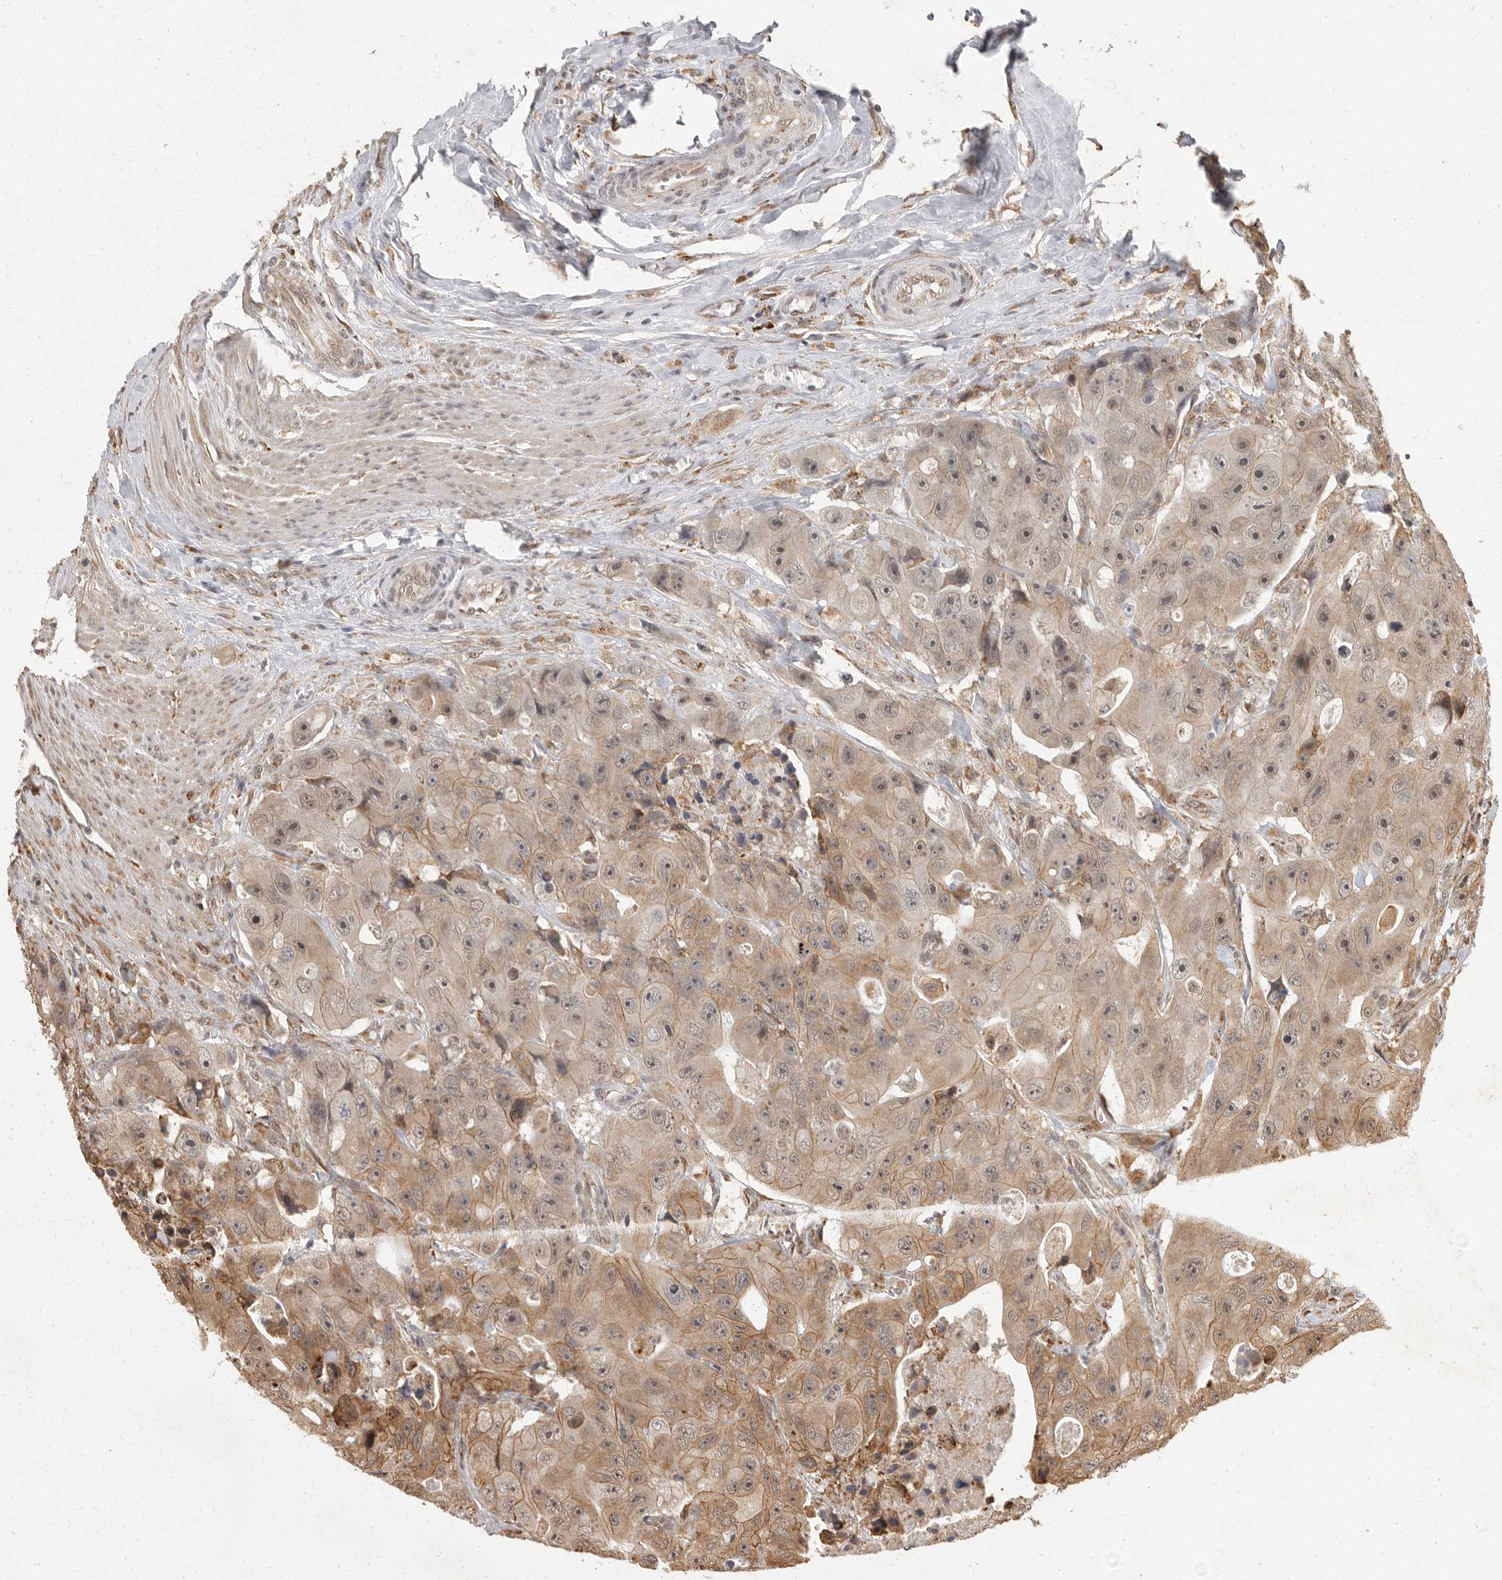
{"staining": {"intensity": "moderate", "quantity": ">75%", "location": "cytoplasmic/membranous,nuclear"}, "tissue": "colorectal cancer", "cell_type": "Tumor cells", "image_type": "cancer", "snomed": [{"axis": "morphology", "description": "Adenocarcinoma, NOS"}, {"axis": "topography", "description": "Colon"}], "caption": "Brown immunohistochemical staining in colorectal cancer (adenocarcinoma) shows moderate cytoplasmic/membranous and nuclear staining in approximately >75% of tumor cells.", "gene": "ZNF83", "patient": {"sex": "female", "age": 46}}